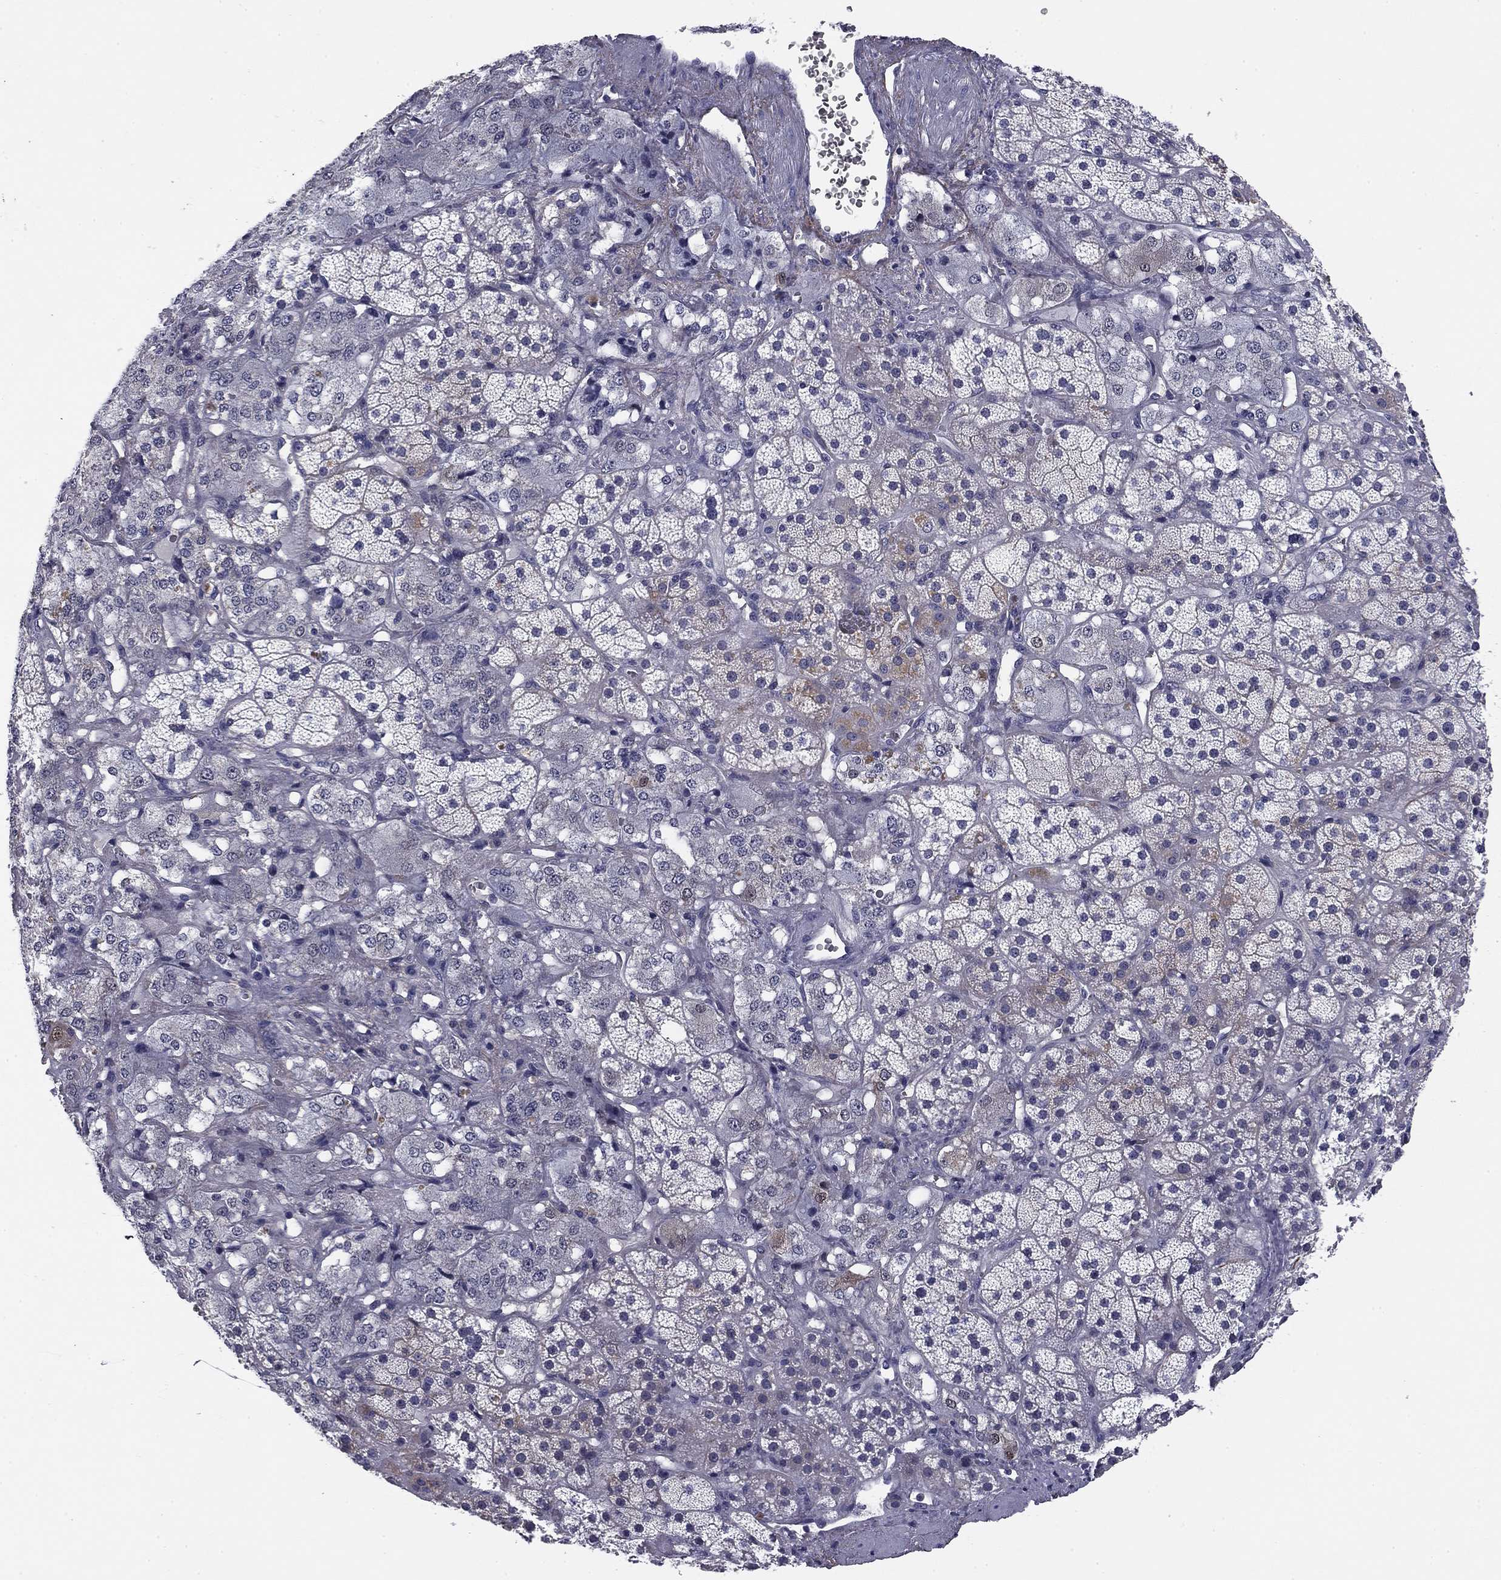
{"staining": {"intensity": "weak", "quantity": "<25%", "location": "cytoplasmic/membranous"}, "tissue": "adrenal gland", "cell_type": "Glandular cells", "image_type": "normal", "snomed": [{"axis": "morphology", "description": "Normal tissue, NOS"}, {"axis": "topography", "description": "Adrenal gland"}], "caption": "Immunohistochemical staining of unremarkable adrenal gland reveals no significant positivity in glandular cells. Nuclei are stained in blue.", "gene": "REXO5", "patient": {"sex": "male", "age": 57}}